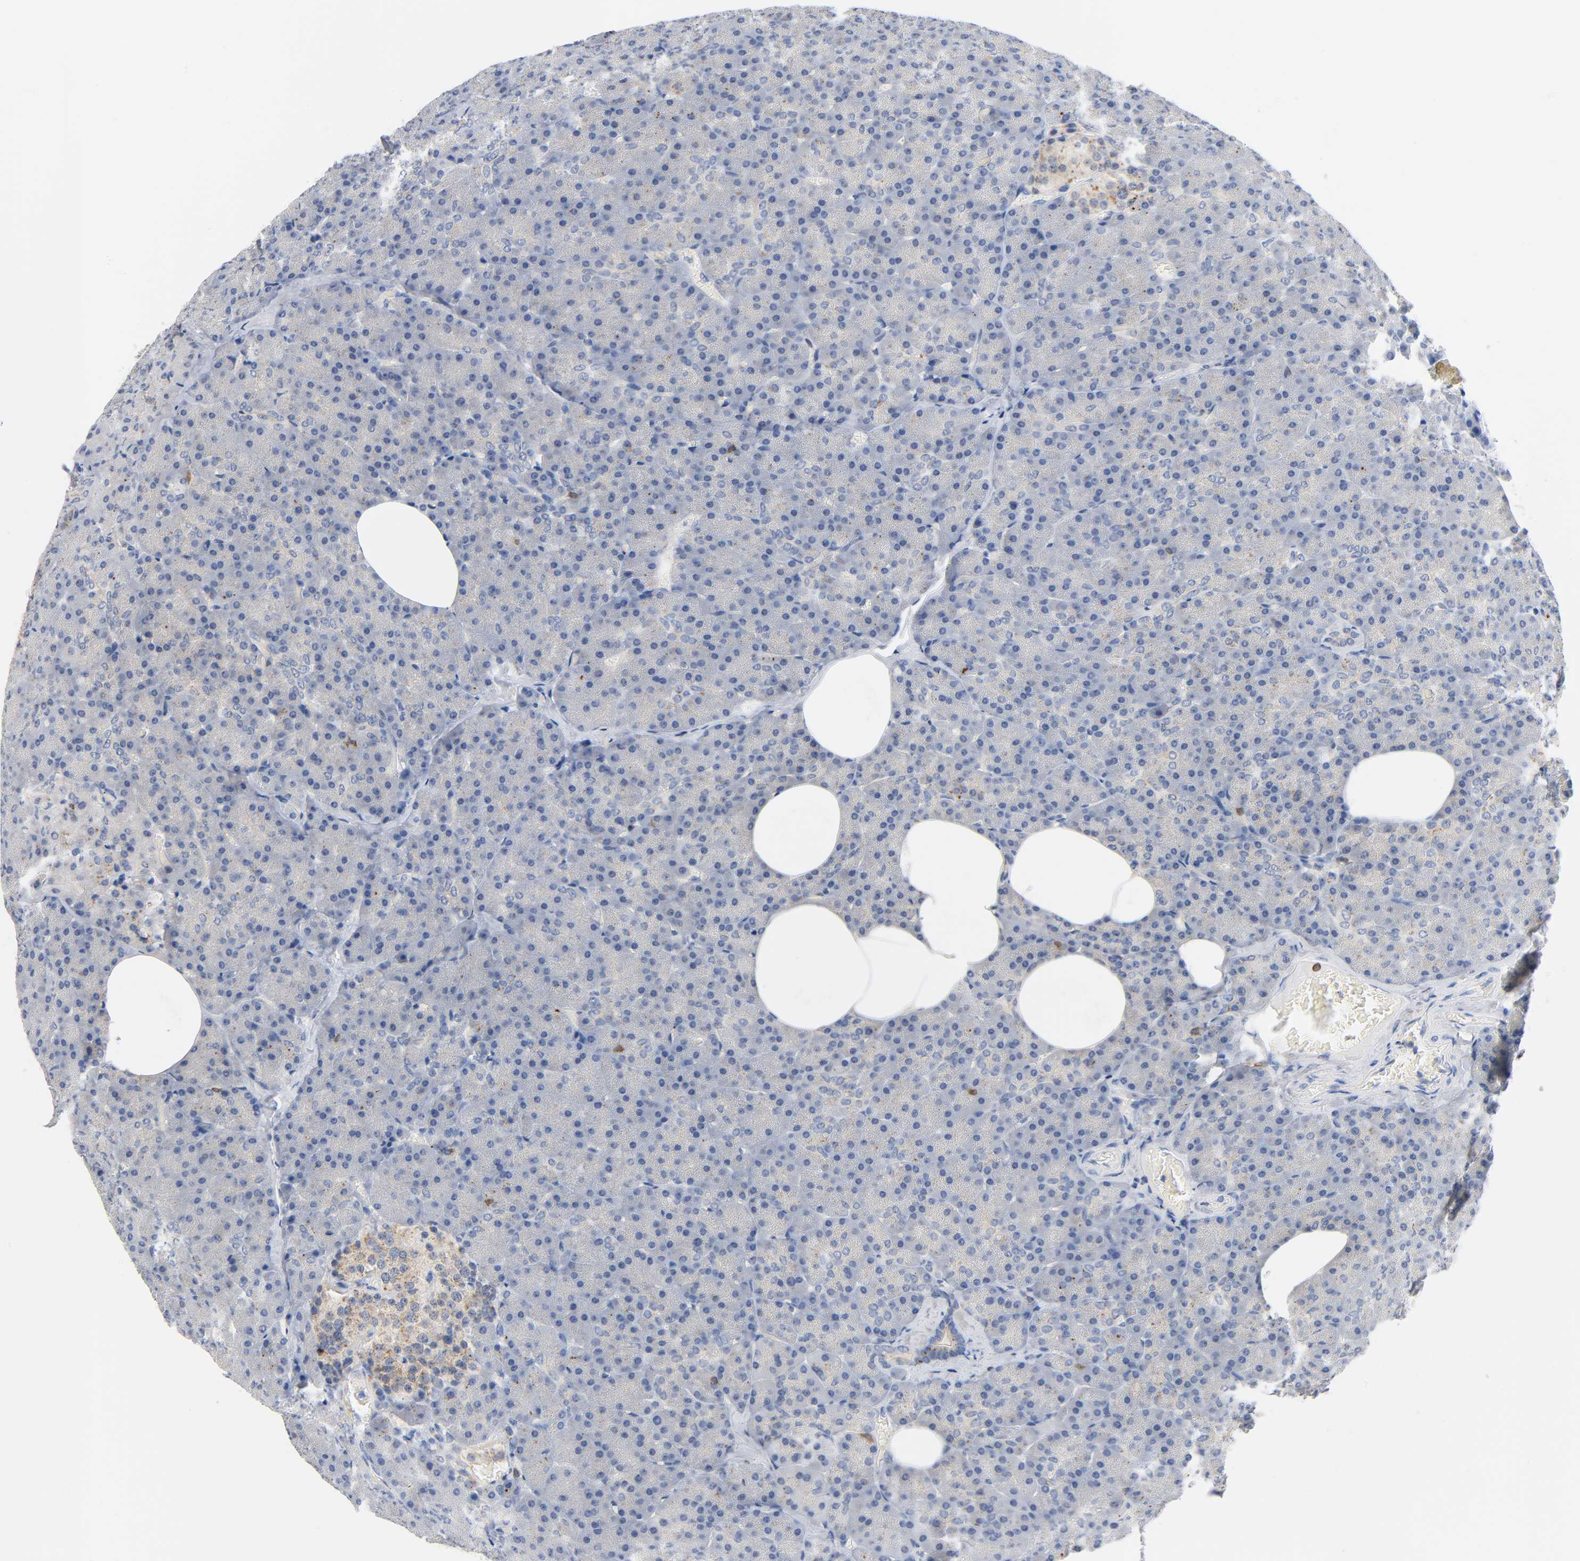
{"staining": {"intensity": "negative", "quantity": "none", "location": "none"}, "tissue": "pancreas", "cell_type": "Exocrine glandular cells", "image_type": "normal", "snomed": [{"axis": "morphology", "description": "Normal tissue, NOS"}, {"axis": "topography", "description": "Pancreas"}], "caption": "Pancreas was stained to show a protein in brown. There is no significant staining in exocrine glandular cells.", "gene": "UCKL1", "patient": {"sex": "female", "age": 35}}